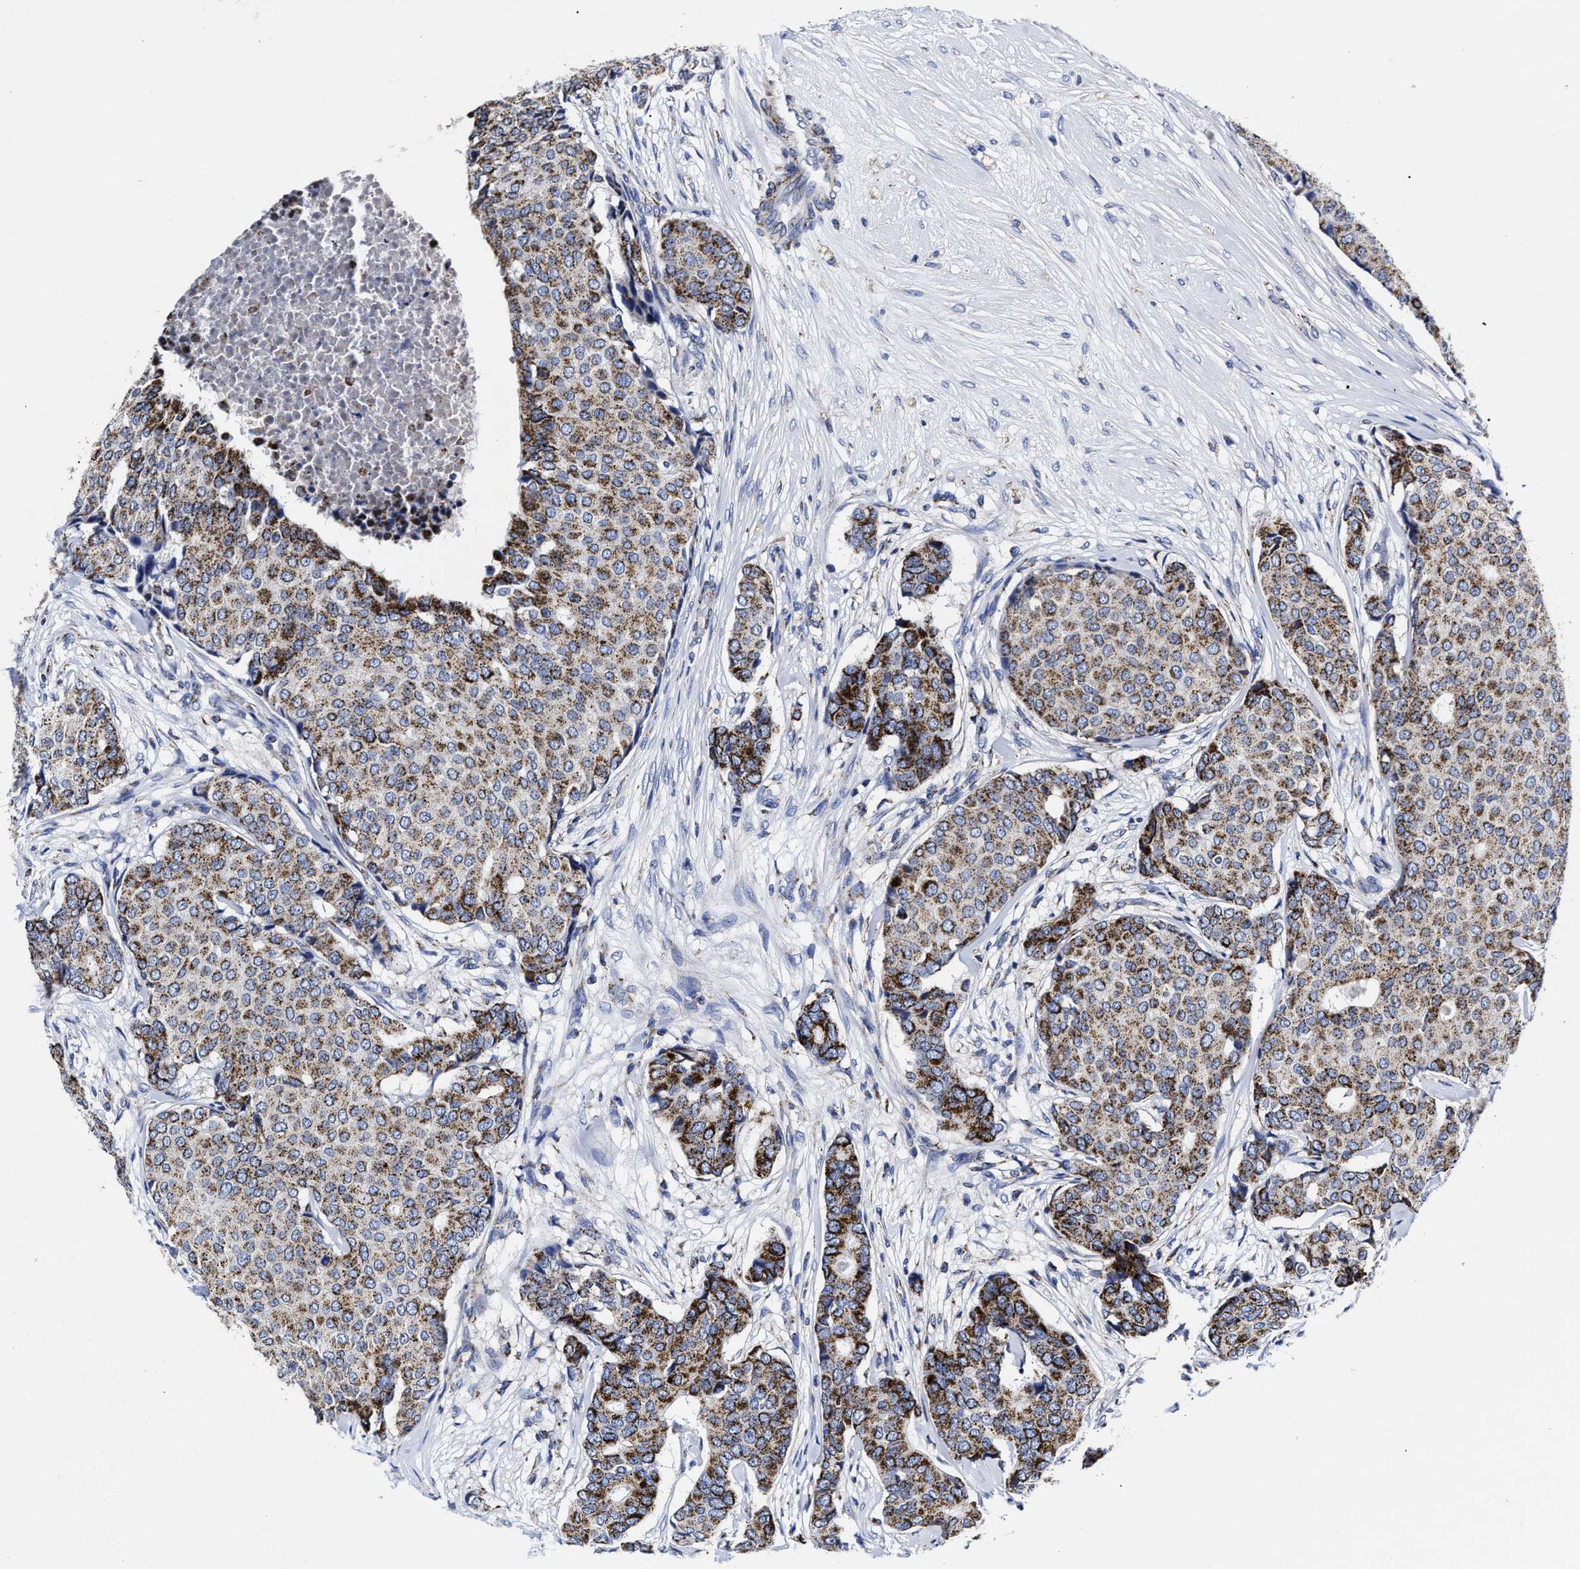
{"staining": {"intensity": "moderate", "quantity": ">75%", "location": "cytoplasmic/membranous"}, "tissue": "breast cancer", "cell_type": "Tumor cells", "image_type": "cancer", "snomed": [{"axis": "morphology", "description": "Duct carcinoma"}, {"axis": "topography", "description": "Breast"}], "caption": "Human breast cancer stained with a protein marker demonstrates moderate staining in tumor cells.", "gene": "HINT2", "patient": {"sex": "female", "age": 75}}